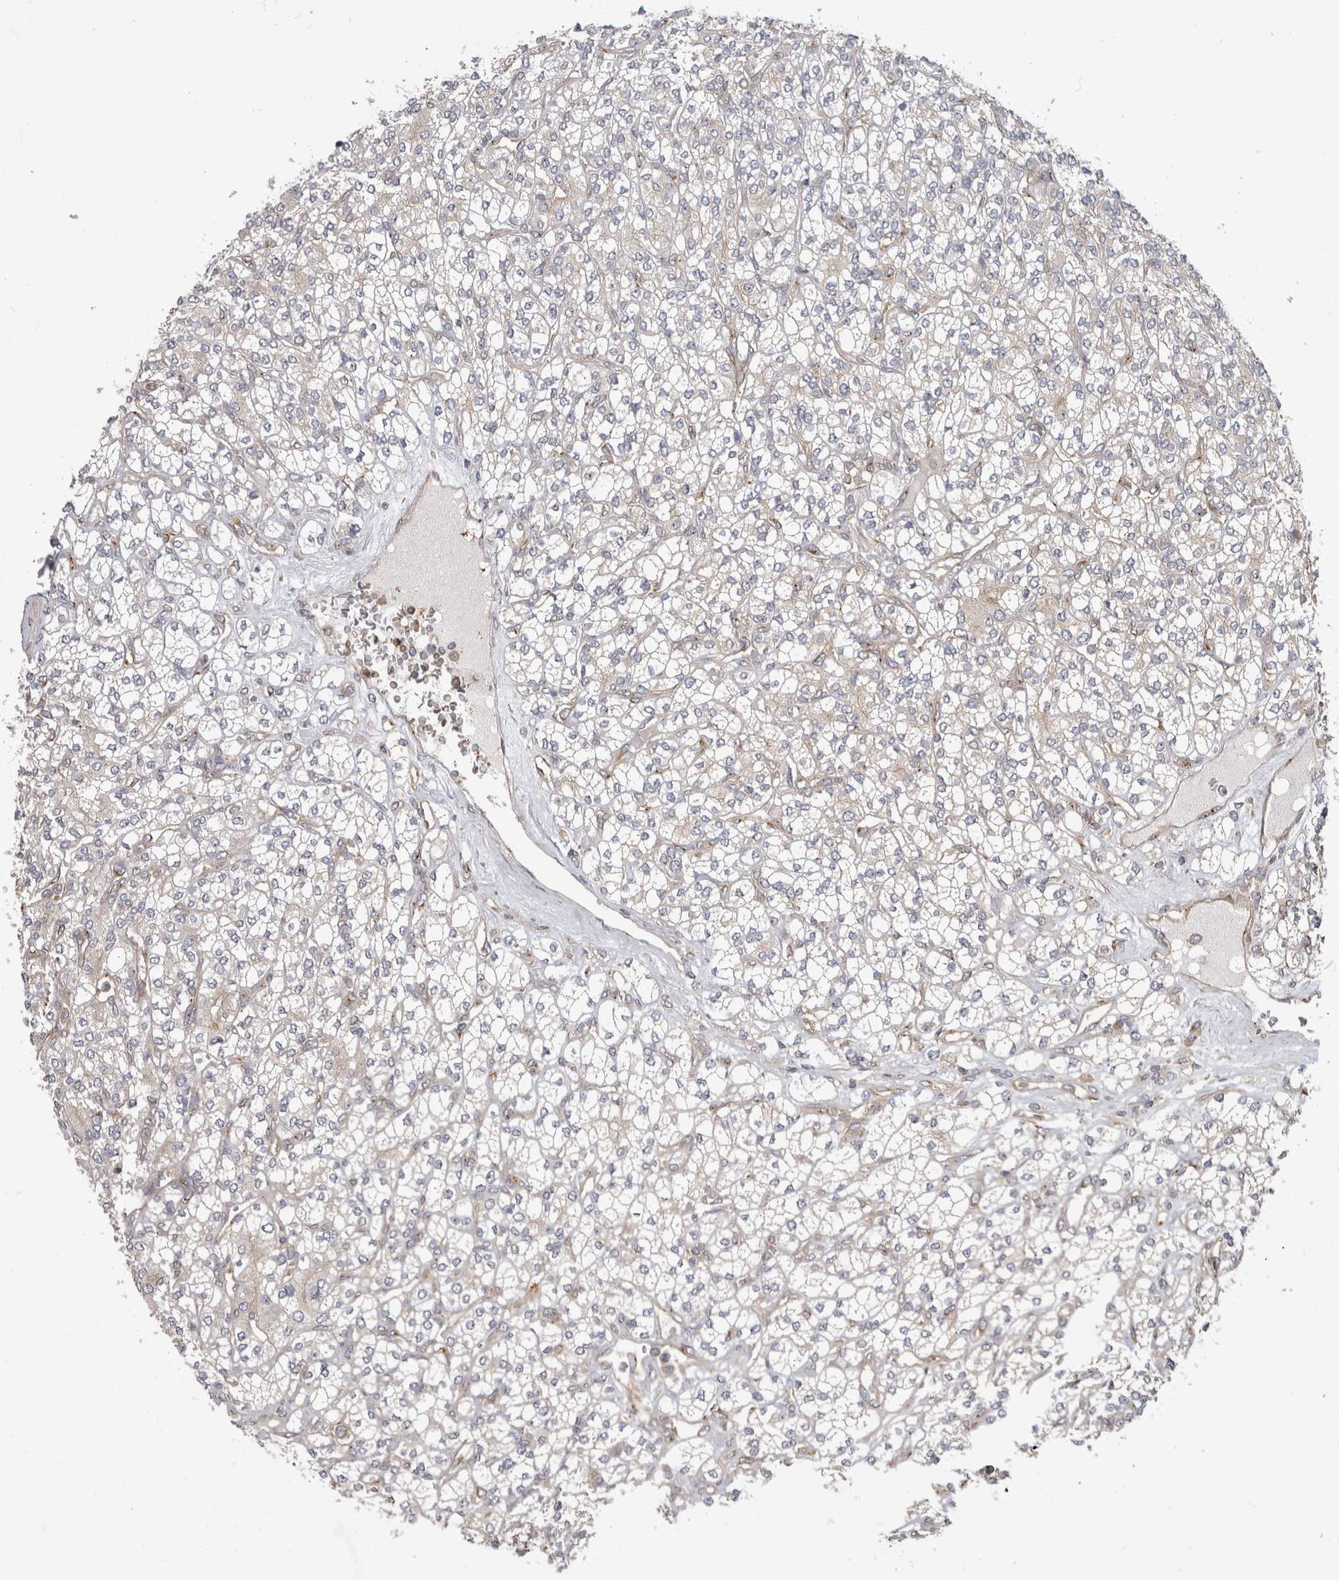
{"staining": {"intensity": "negative", "quantity": "none", "location": "none"}, "tissue": "renal cancer", "cell_type": "Tumor cells", "image_type": "cancer", "snomed": [{"axis": "morphology", "description": "Adenocarcinoma, NOS"}, {"axis": "topography", "description": "Kidney"}], "caption": "An immunohistochemistry histopathology image of renal cancer (adenocarcinoma) is shown. There is no staining in tumor cells of renal cancer (adenocarcinoma).", "gene": "HOOK3", "patient": {"sex": "male", "age": 77}}